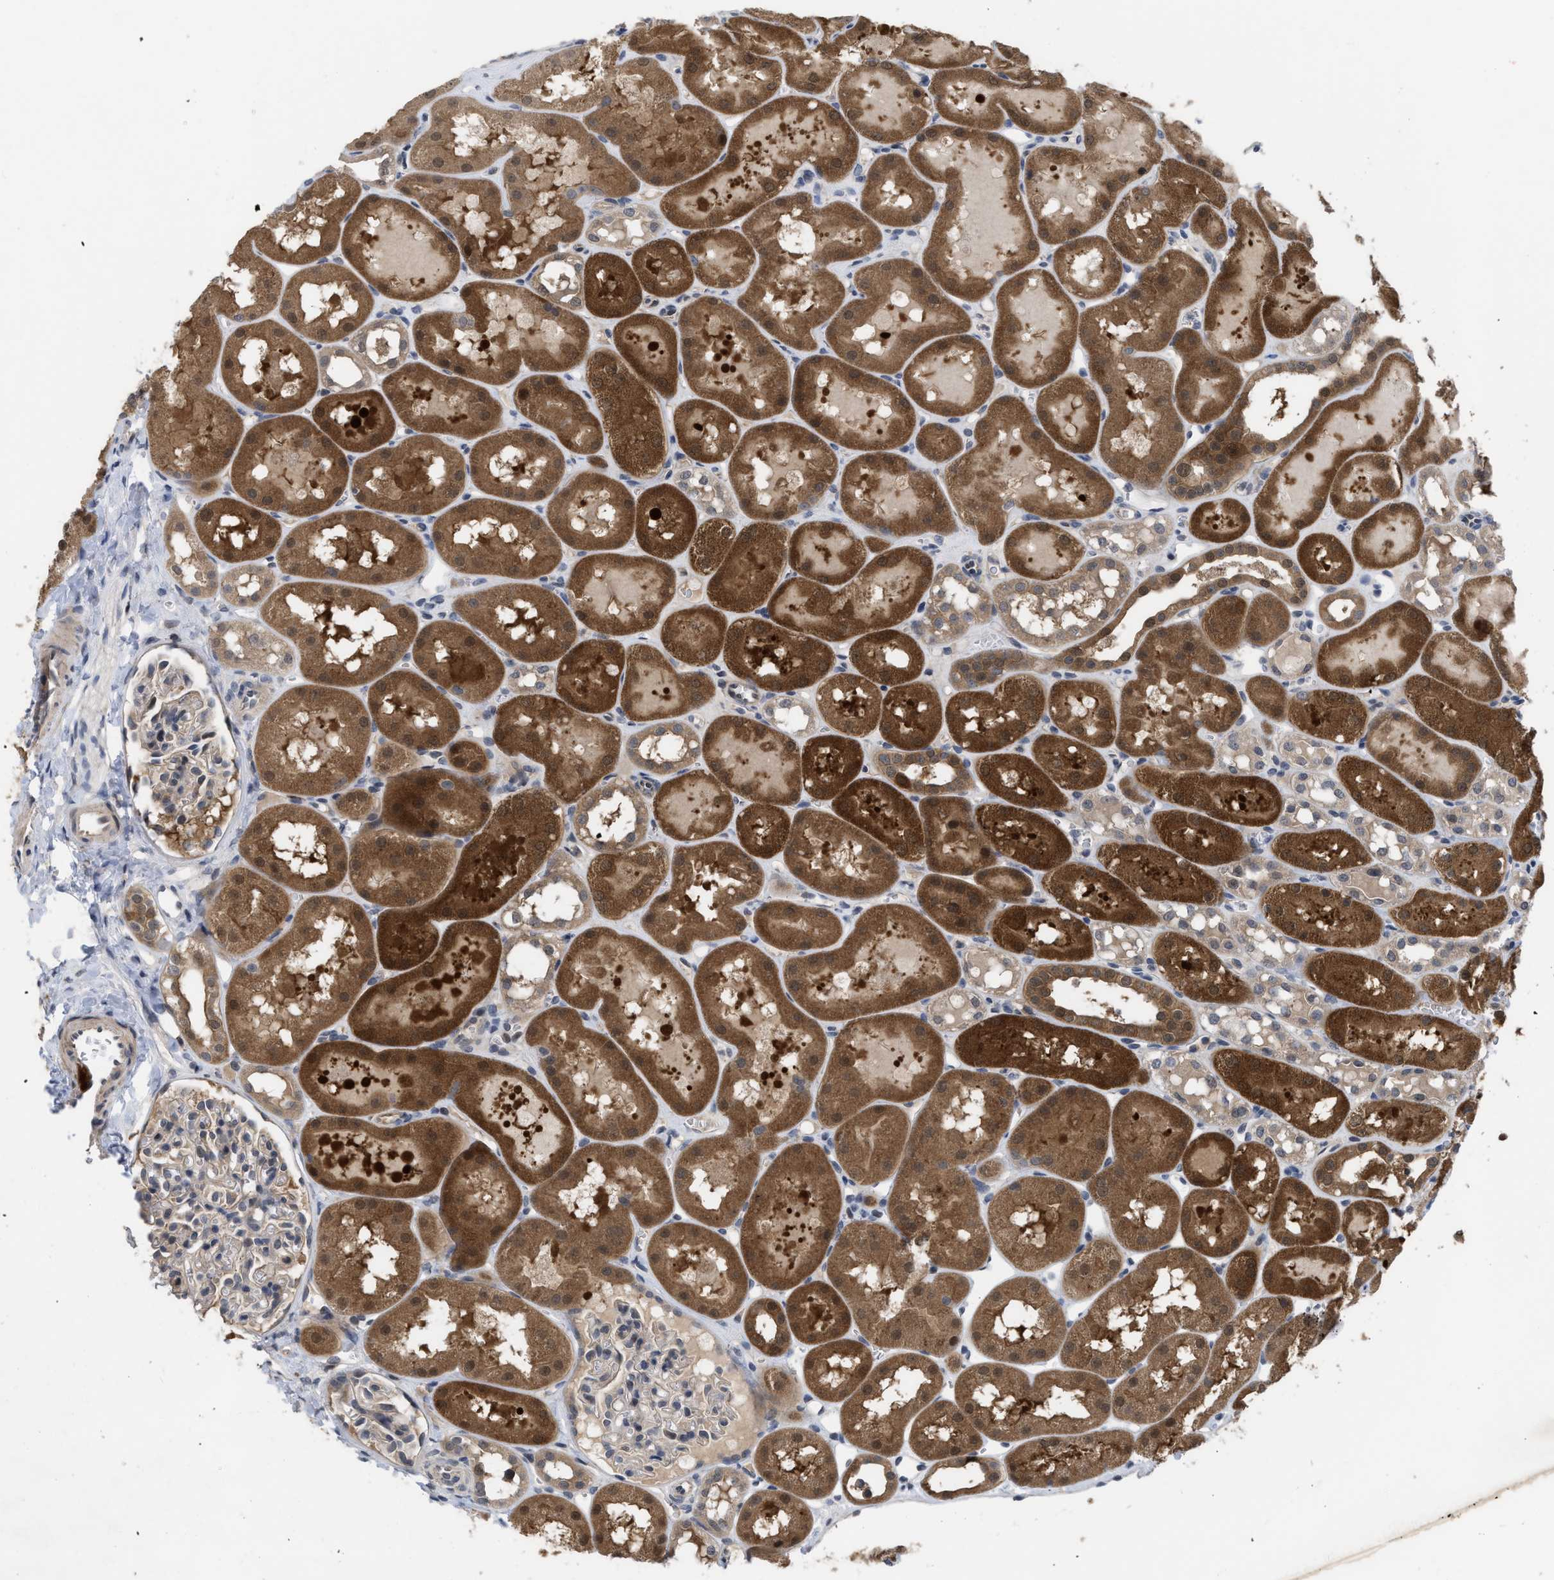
{"staining": {"intensity": "weak", "quantity": "<25%", "location": "cytoplasmic/membranous"}, "tissue": "kidney", "cell_type": "Cells in glomeruli", "image_type": "normal", "snomed": [{"axis": "morphology", "description": "Normal tissue, NOS"}, {"axis": "topography", "description": "Kidney"}, {"axis": "topography", "description": "Urinary bladder"}], "caption": "Cells in glomeruli show no significant staining in normal kidney. (DAB immunohistochemistry (IHC), high magnification).", "gene": "LDAF1", "patient": {"sex": "male", "age": 16}}